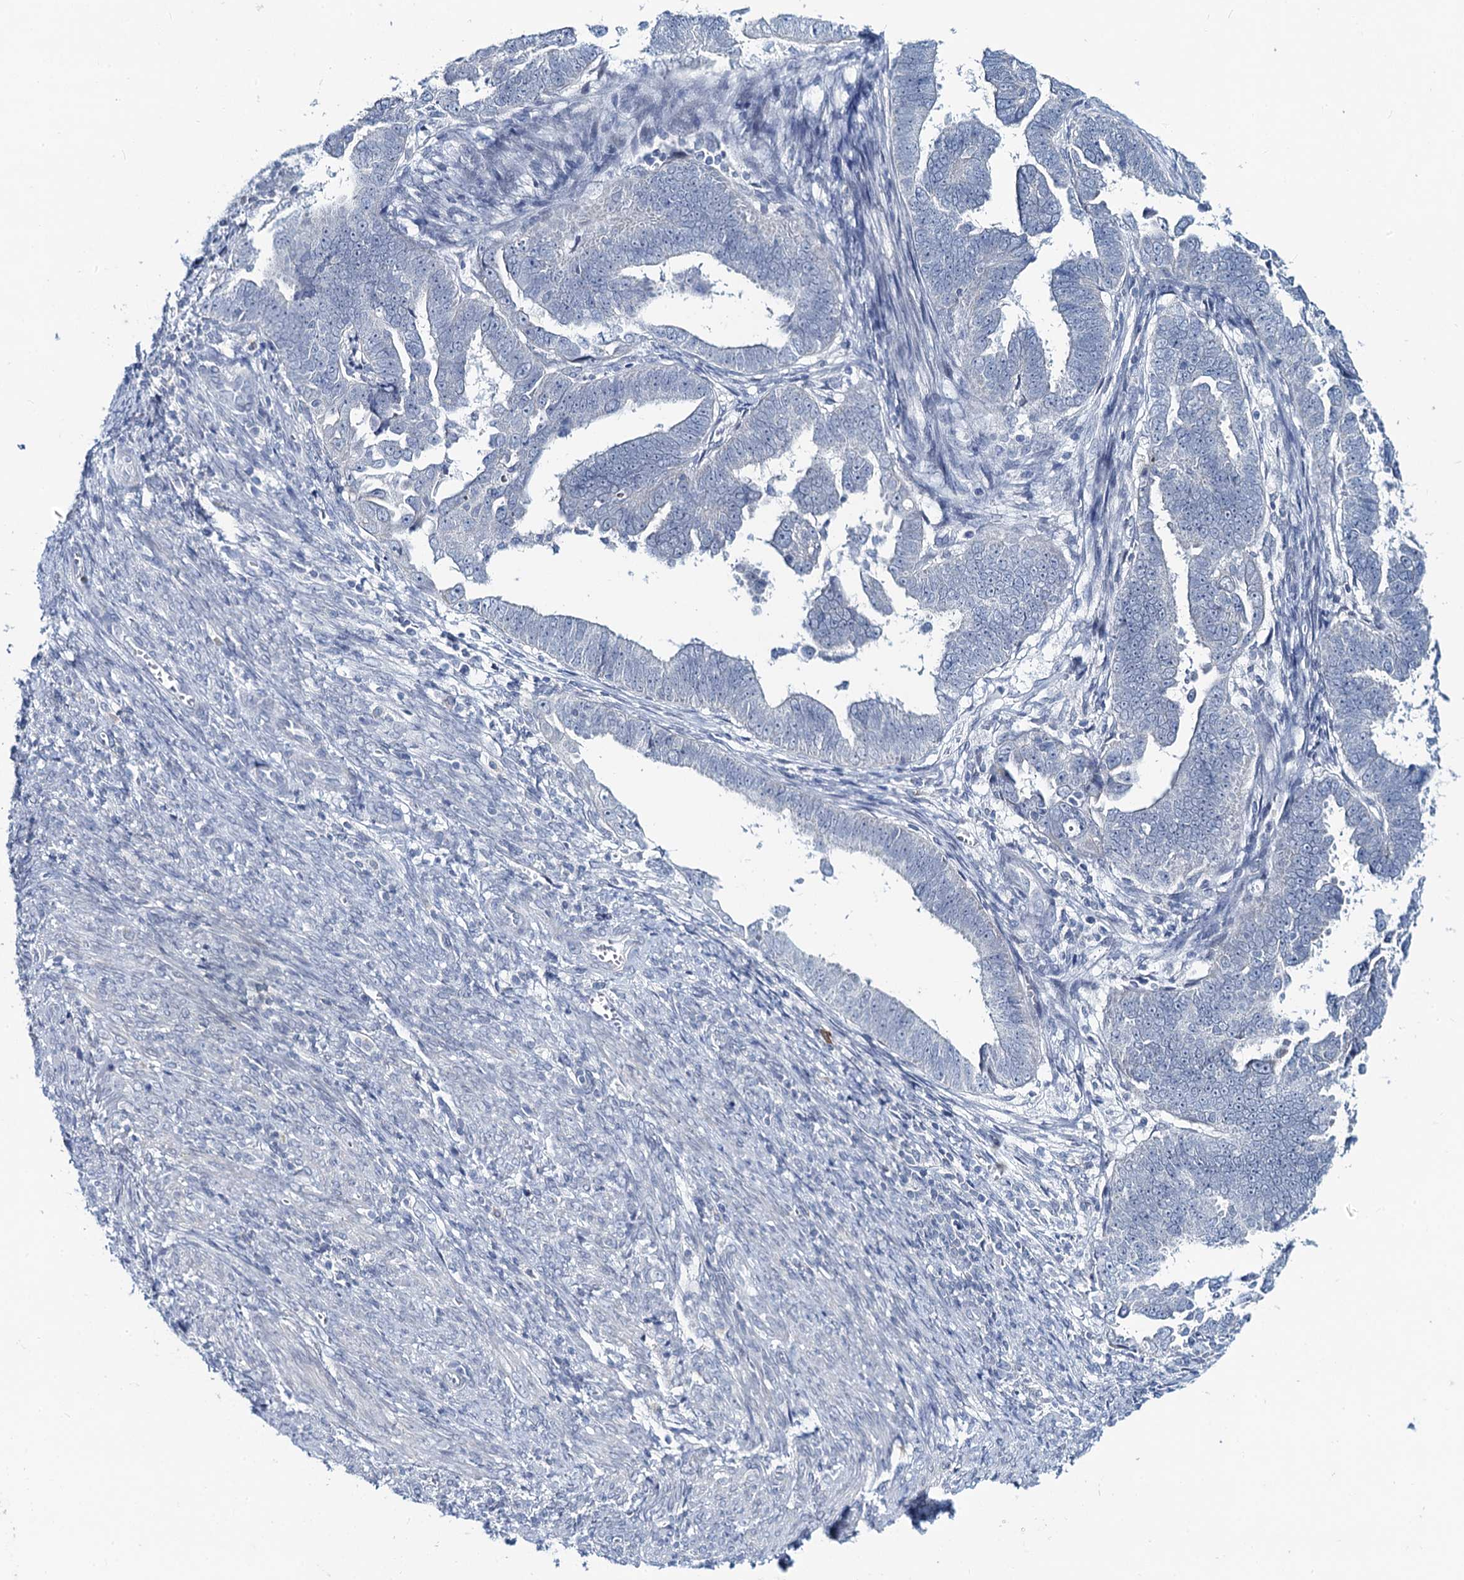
{"staining": {"intensity": "negative", "quantity": "none", "location": "none"}, "tissue": "endometrial cancer", "cell_type": "Tumor cells", "image_type": "cancer", "snomed": [{"axis": "morphology", "description": "Adenocarcinoma, NOS"}, {"axis": "topography", "description": "Endometrium"}], "caption": "This is a histopathology image of immunohistochemistry staining of endometrial cancer (adenocarcinoma), which shows no positivity in tumor cells.", "gene": "TOX3", "patient": {"sex": "female", "age": 75}}